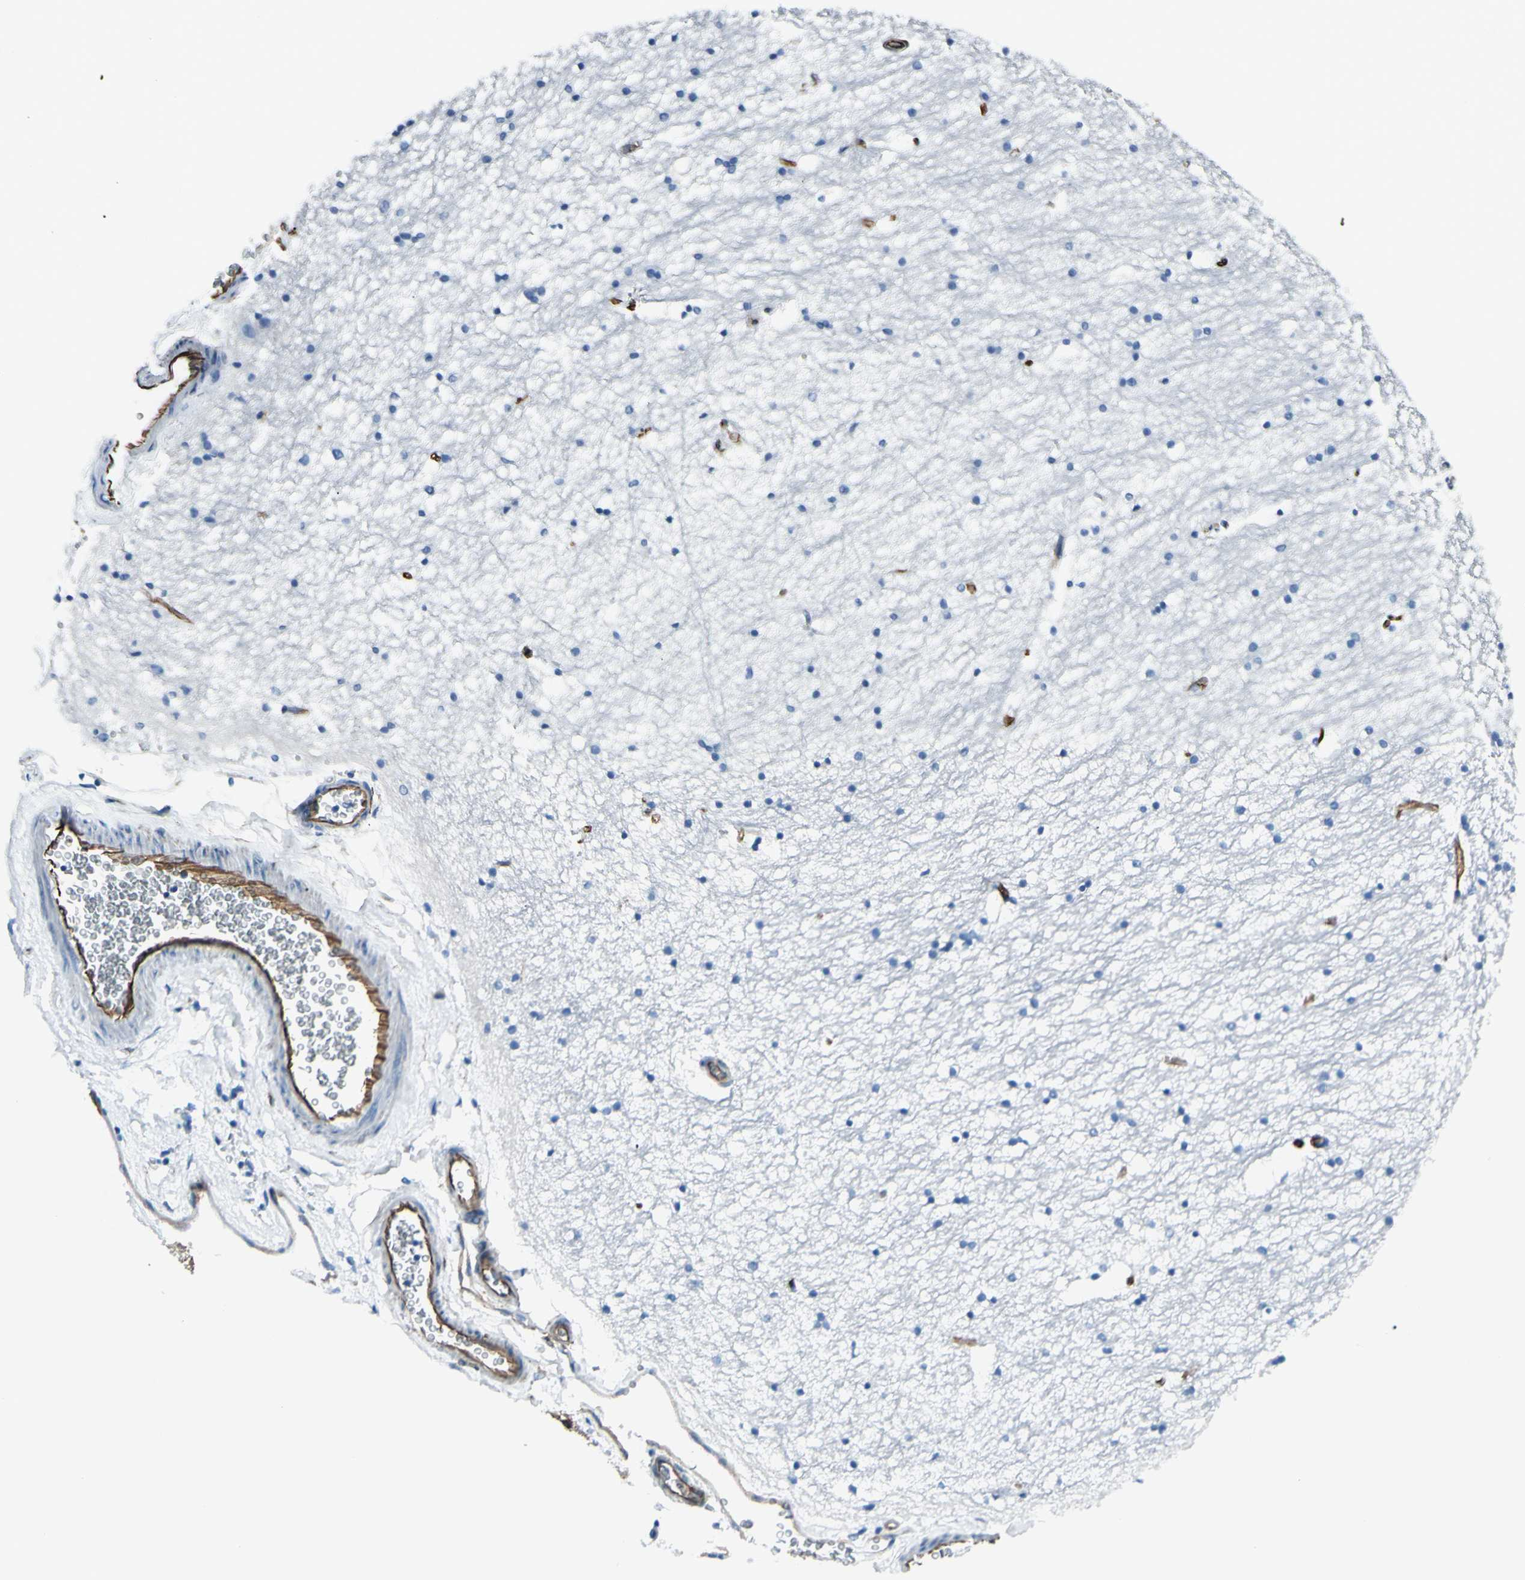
{"staining": {"intensity": "negative", "quantity": "none", "location": "none"}, "tissue": "hippocampus", "cell_type": "Glial cells", "image_type": "normal", "snomed": [{"axis": "morphology", "description": "Normal tissue, NOS"}, {"axis": "topography", "description": "Hippocampus"}], "caption": "Glial cells show no significant protein expression in benign hippocampus. (DAB (3,3'-diaminobenzidine) immunohistochemistry (IHC) with hematoxylin counter stain).", "gene": "PTH2R", "patient": {"sex": "male", "age": 45}}